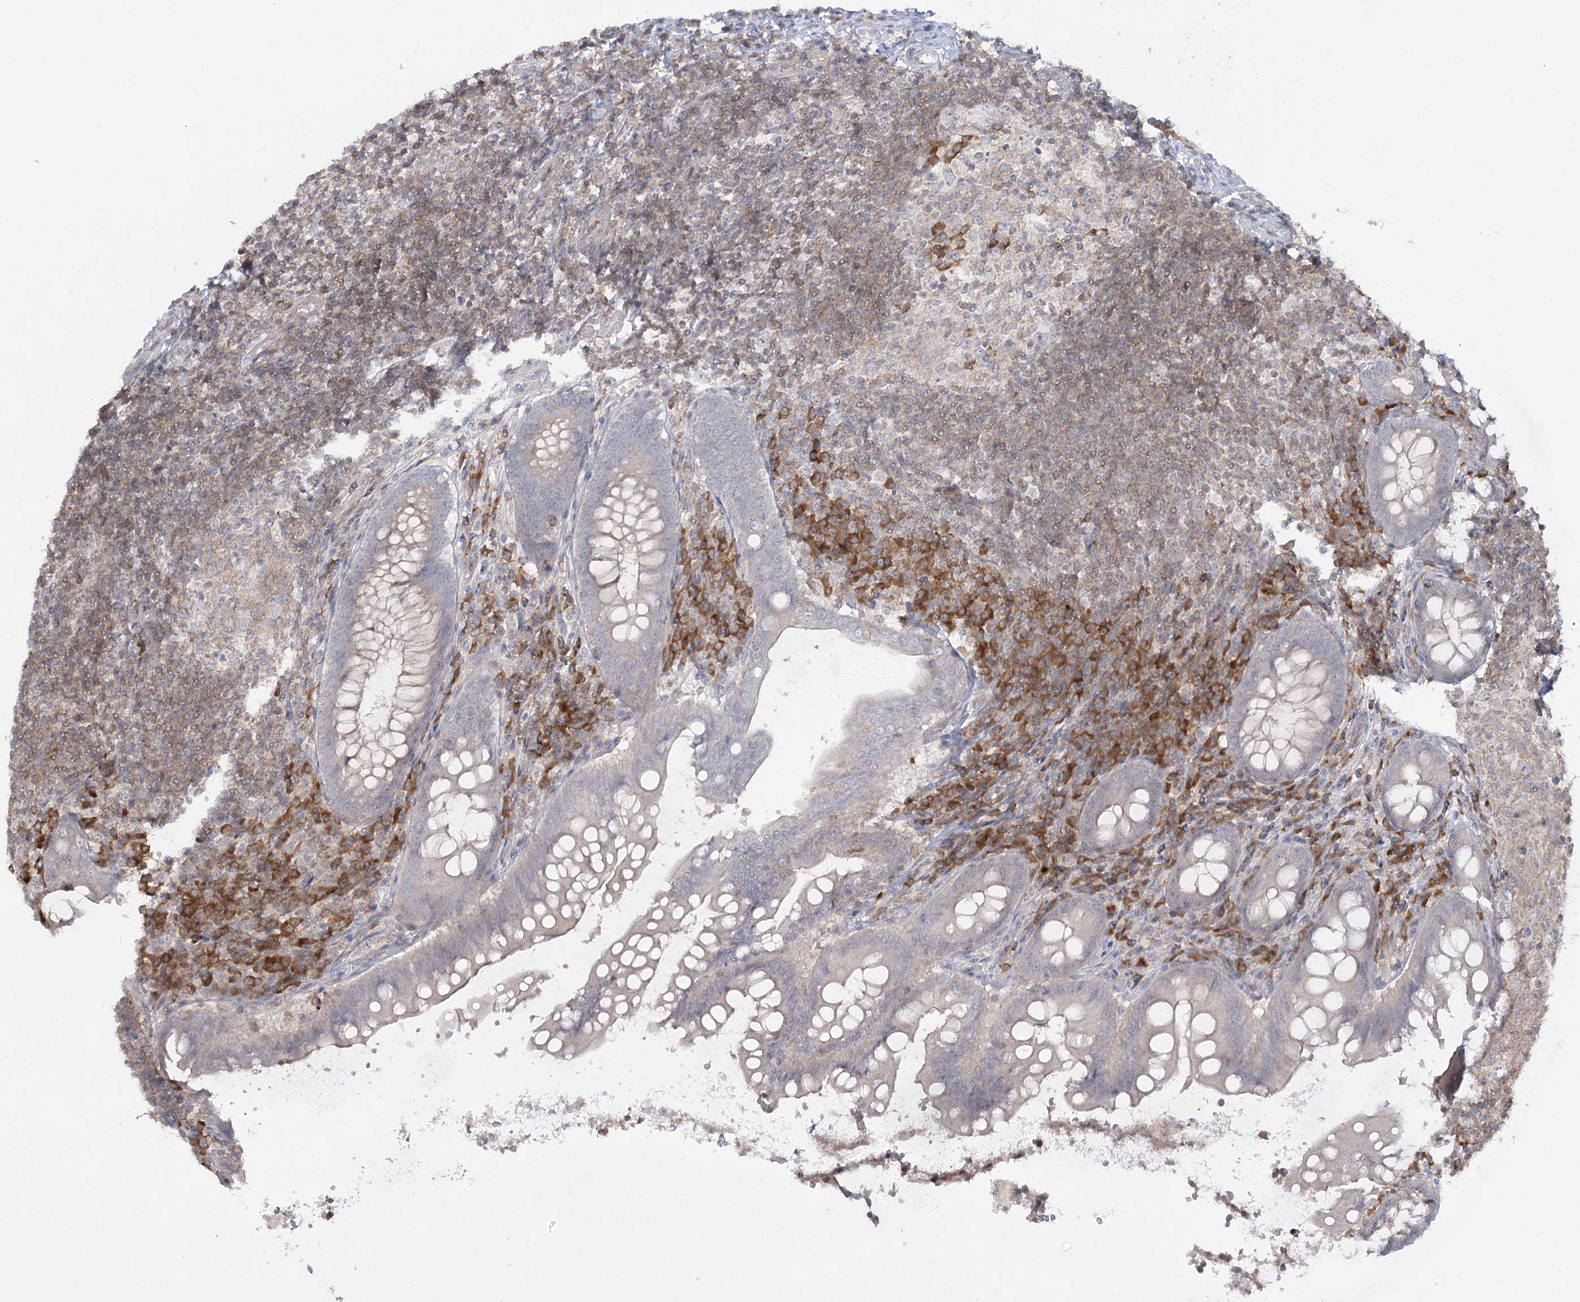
{"staining": {"intensity": "negative", "quantity": "none", "location": "none"}, "tissue": "appendix", "cell_type": "Glandular cells", "image_type": "normal", "snomed": [{"axis": "morphology", "description": "Normal tissue, NOS"}, {"axis": "topography", "description": "Appendix"}], "caption": "Image shows no protein expression in glandular cells of unremarkable appendix. (Stains: DAB (3,3'-diaminobenzidine) immunohistochemistry (IHC) with hematoxylin counter stain, Microscopy: brightfield microscopy at high magnification).", "gene": "SYTL1", "patient": {"sex": "female", "age": 33}}